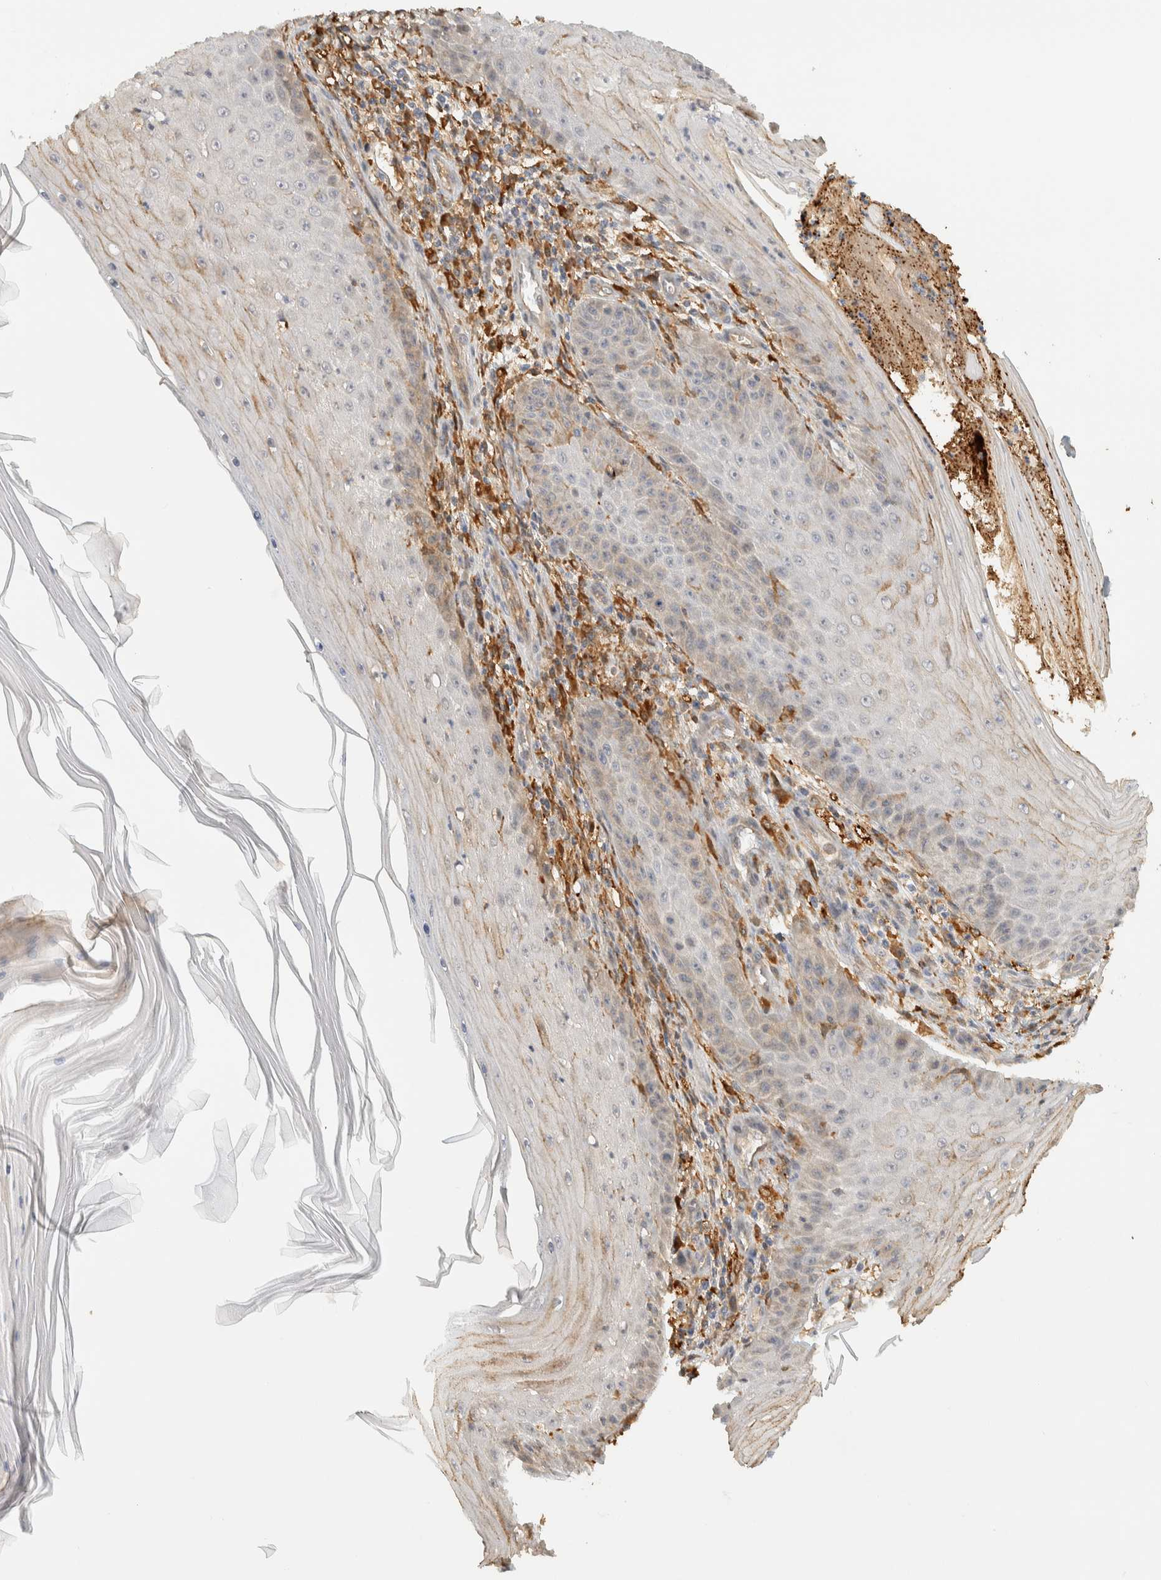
{"staining": {"intensity": "weak", "quantity": "<25%", "location": "cytoplasmic/membranous"}, "tissue": "skin cancer", "cell_type": "Tumor cells", "image_type": "cancer", "snomed": [{"axis": "morphology", "description": "Squamous cell carcinoma, NOS"}, {"axis": "topography", "description": "Skin"}], "caption": "Skin cancer stained for a protein using immunohistochemistry (IHC) displays no positivity tumor cells.", "gene": "TMEM192", "patient": {"sex": "female", "age": 73}}